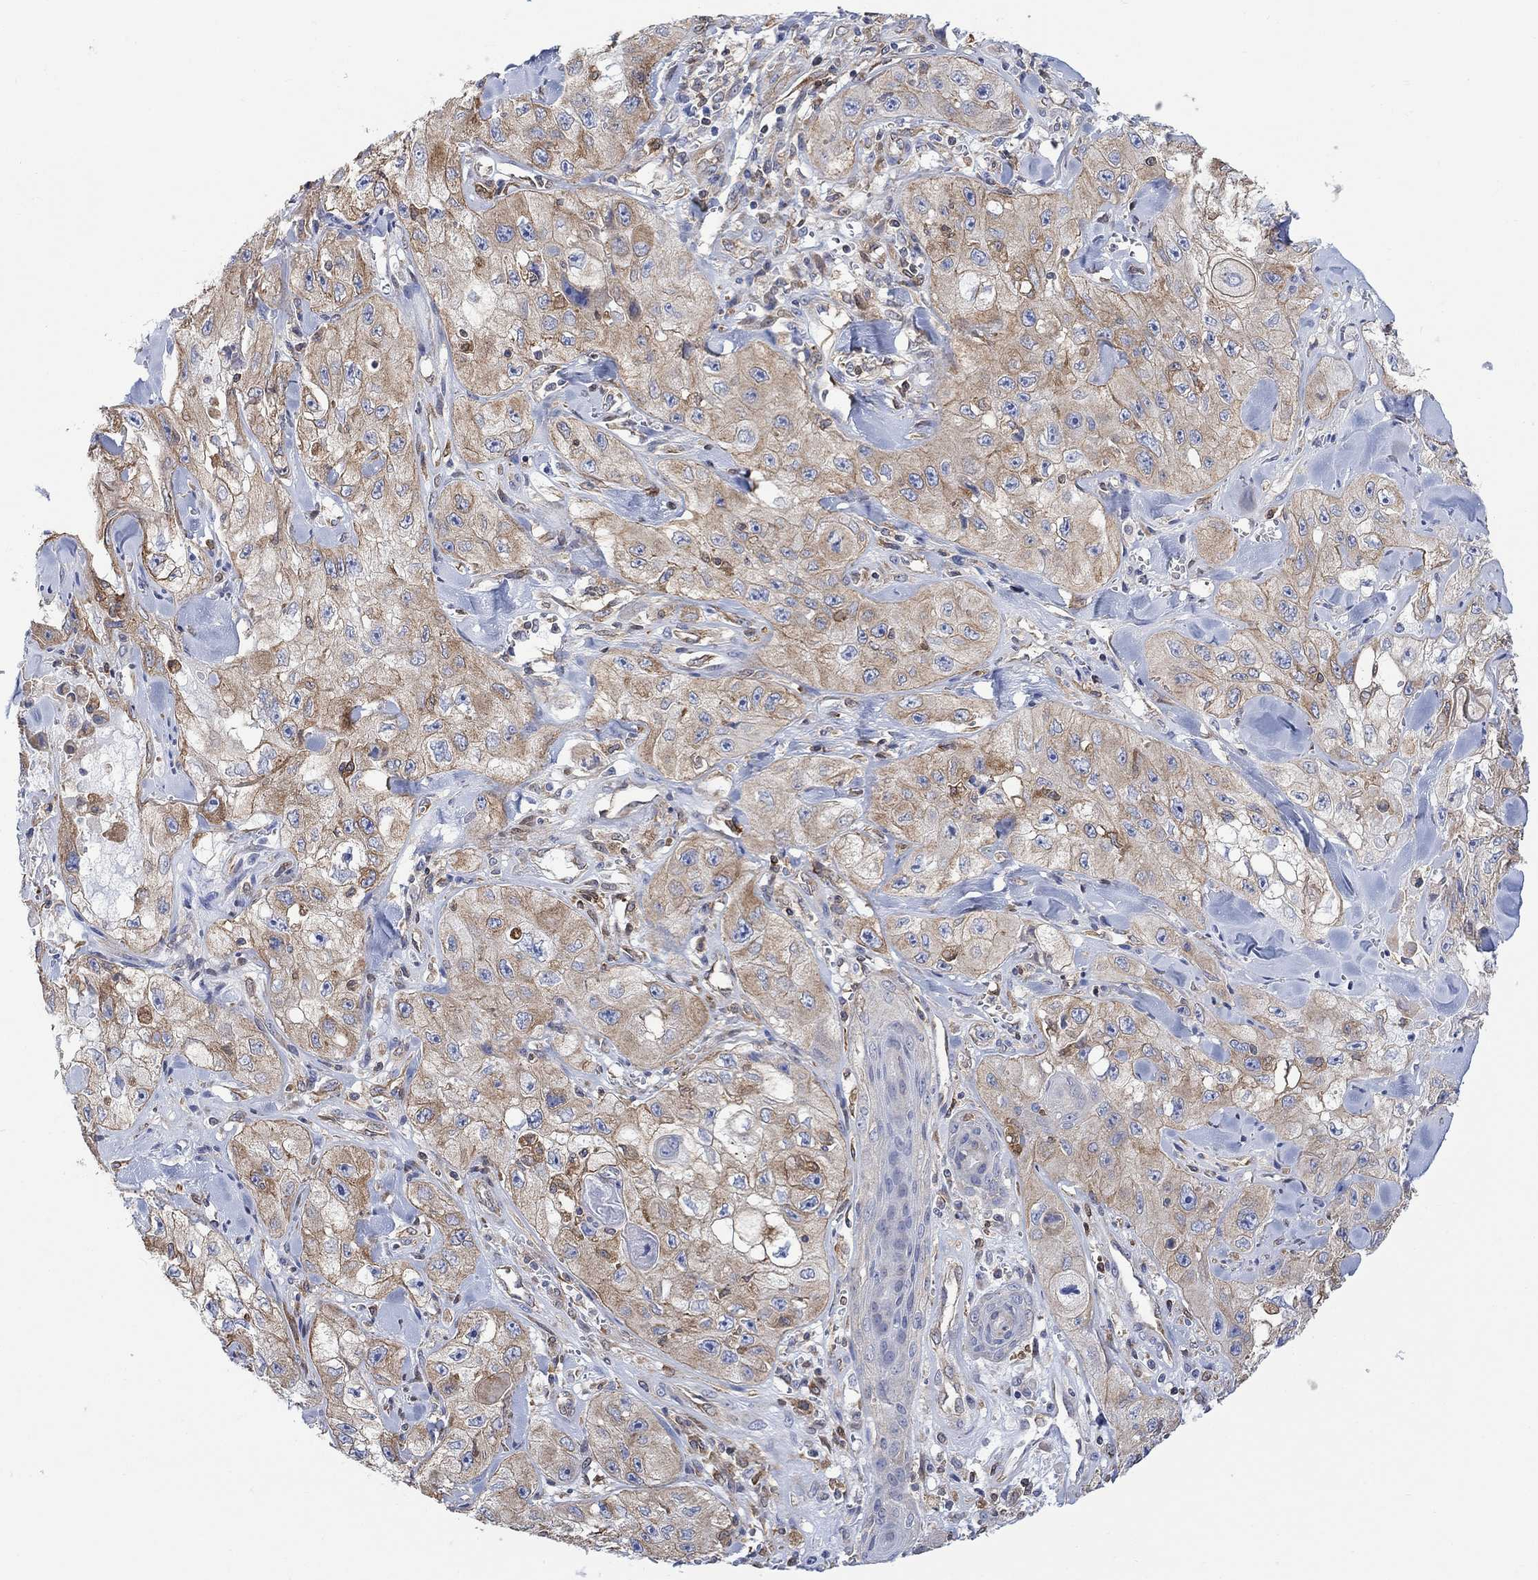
{"staining": {"intensity": "moderate", "quantity": "25%-75%", "location": "cytoplasmic/membranous"}, "tissue": "skin cancer", "cell_type": "Tumor cells", "image_type": "cancer", "snomed": [{"axis": "morphology", "description": "Squamous cell carcinoma, NOS"}, {"axis": "topography", "description": "Skin"}, {"axis": "topography", "description": "Subcutis"}], "caption": "Skin squamous cell carcinoma stained with a brown dye demonstrates moderate cytoplasmic/membranous positive staining in about 25%-75% of tumor cells.", "gene": "GBP5", "patient": {"sex": "male", "age": 73}}